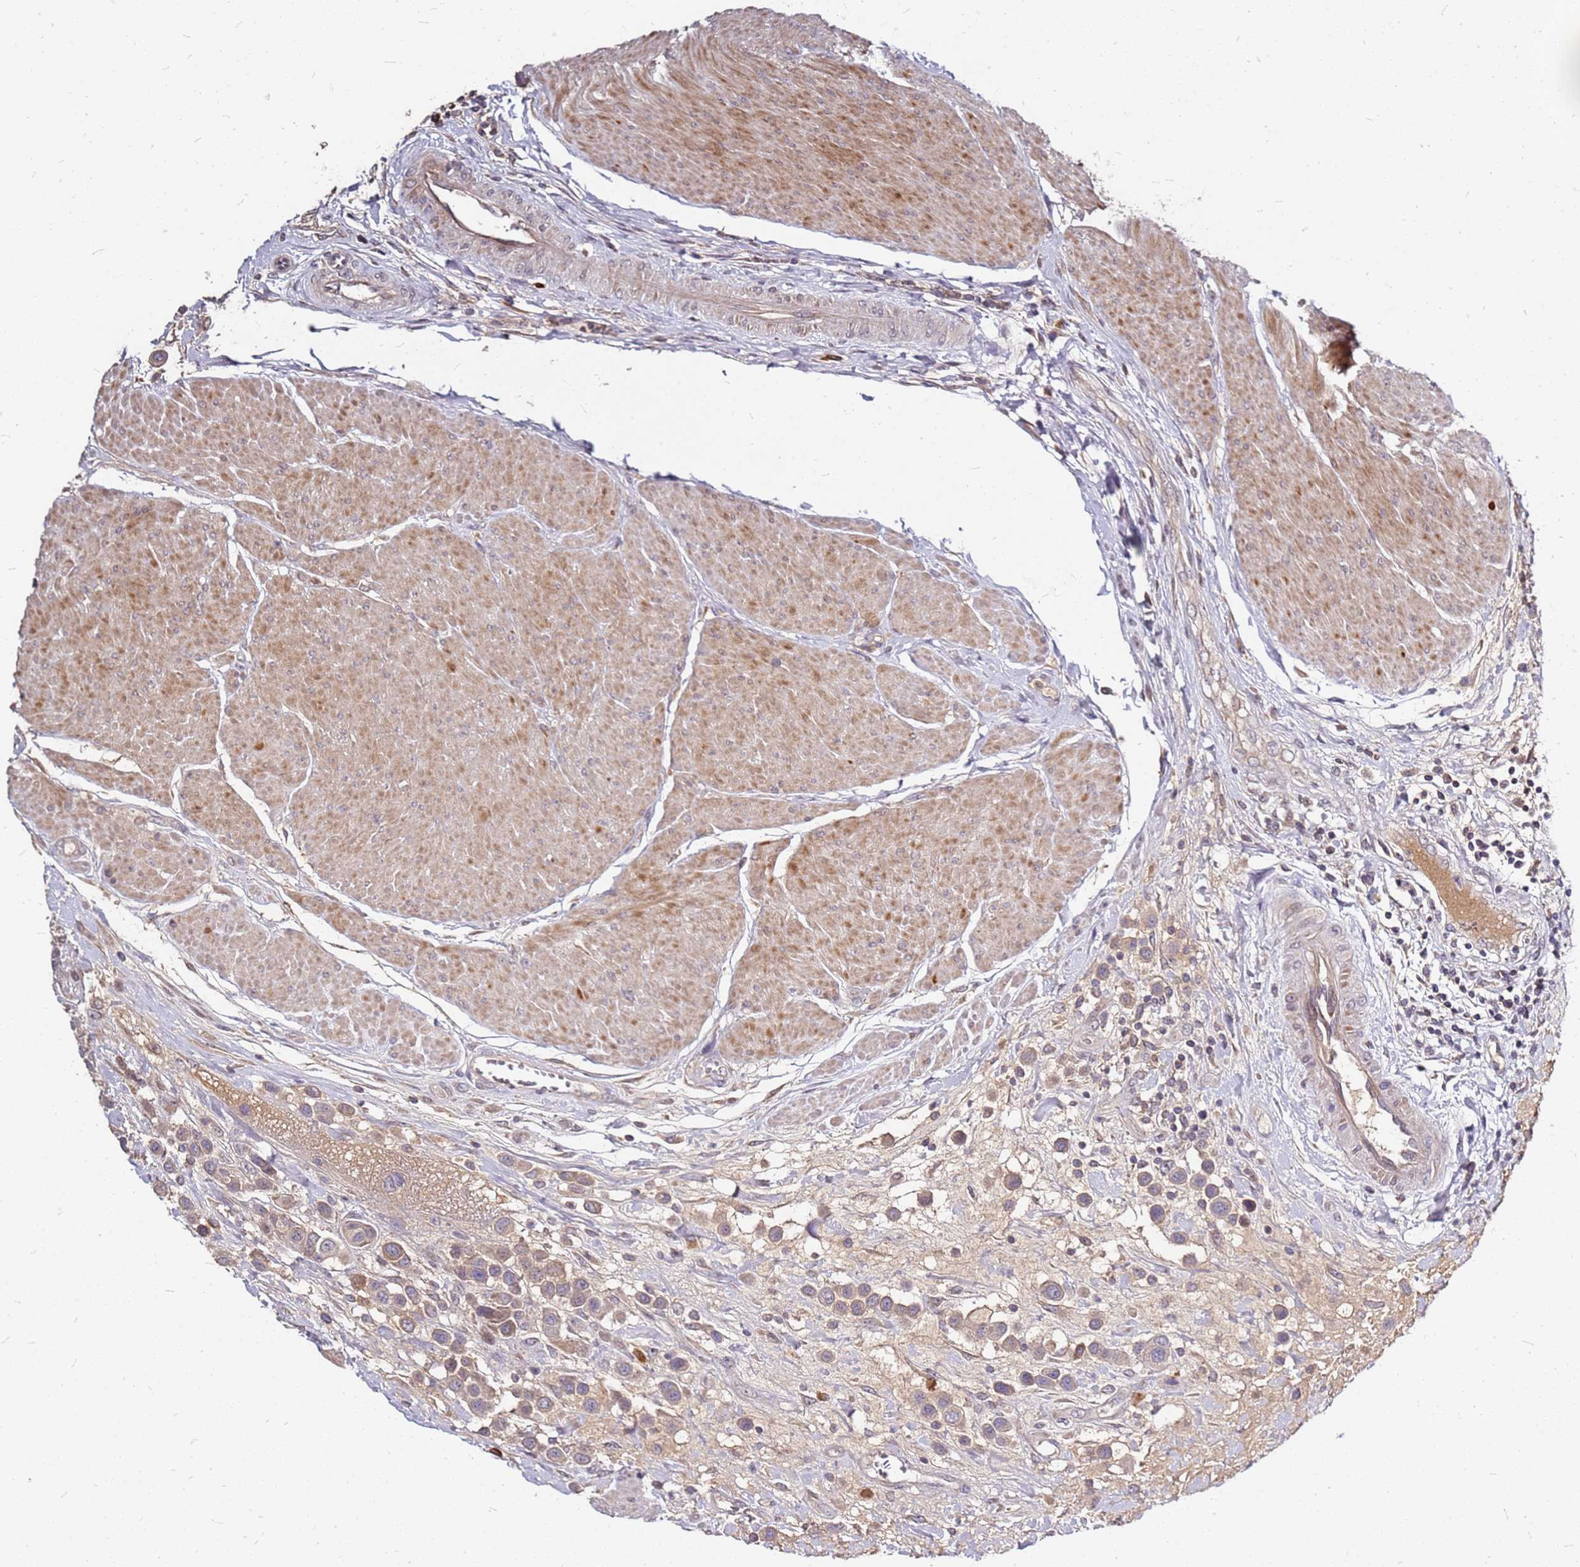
{"staining": {"intensity": "moderate", "quantity": ">75%", "location": "cytoplasmic/membranous"}, "tissue": "urothelial cancer", "cell_type": "Tumor cells", "image_type": "cancer", "snomed": [{"axis": "morphology", "description": "Urothelial carcinoma, High grade"}, {"axis": "topography", "description": "Urinary bladder"}], "caption": "The image shows immunohistochemical staining of high-grade urothelial carcinoma. There is moderate cytoplasmic/membranous staining is seen in approximately >75% of tumor cells.", "gene": "DCDC2C", "patient": {"sex": "male", "age": 50}}